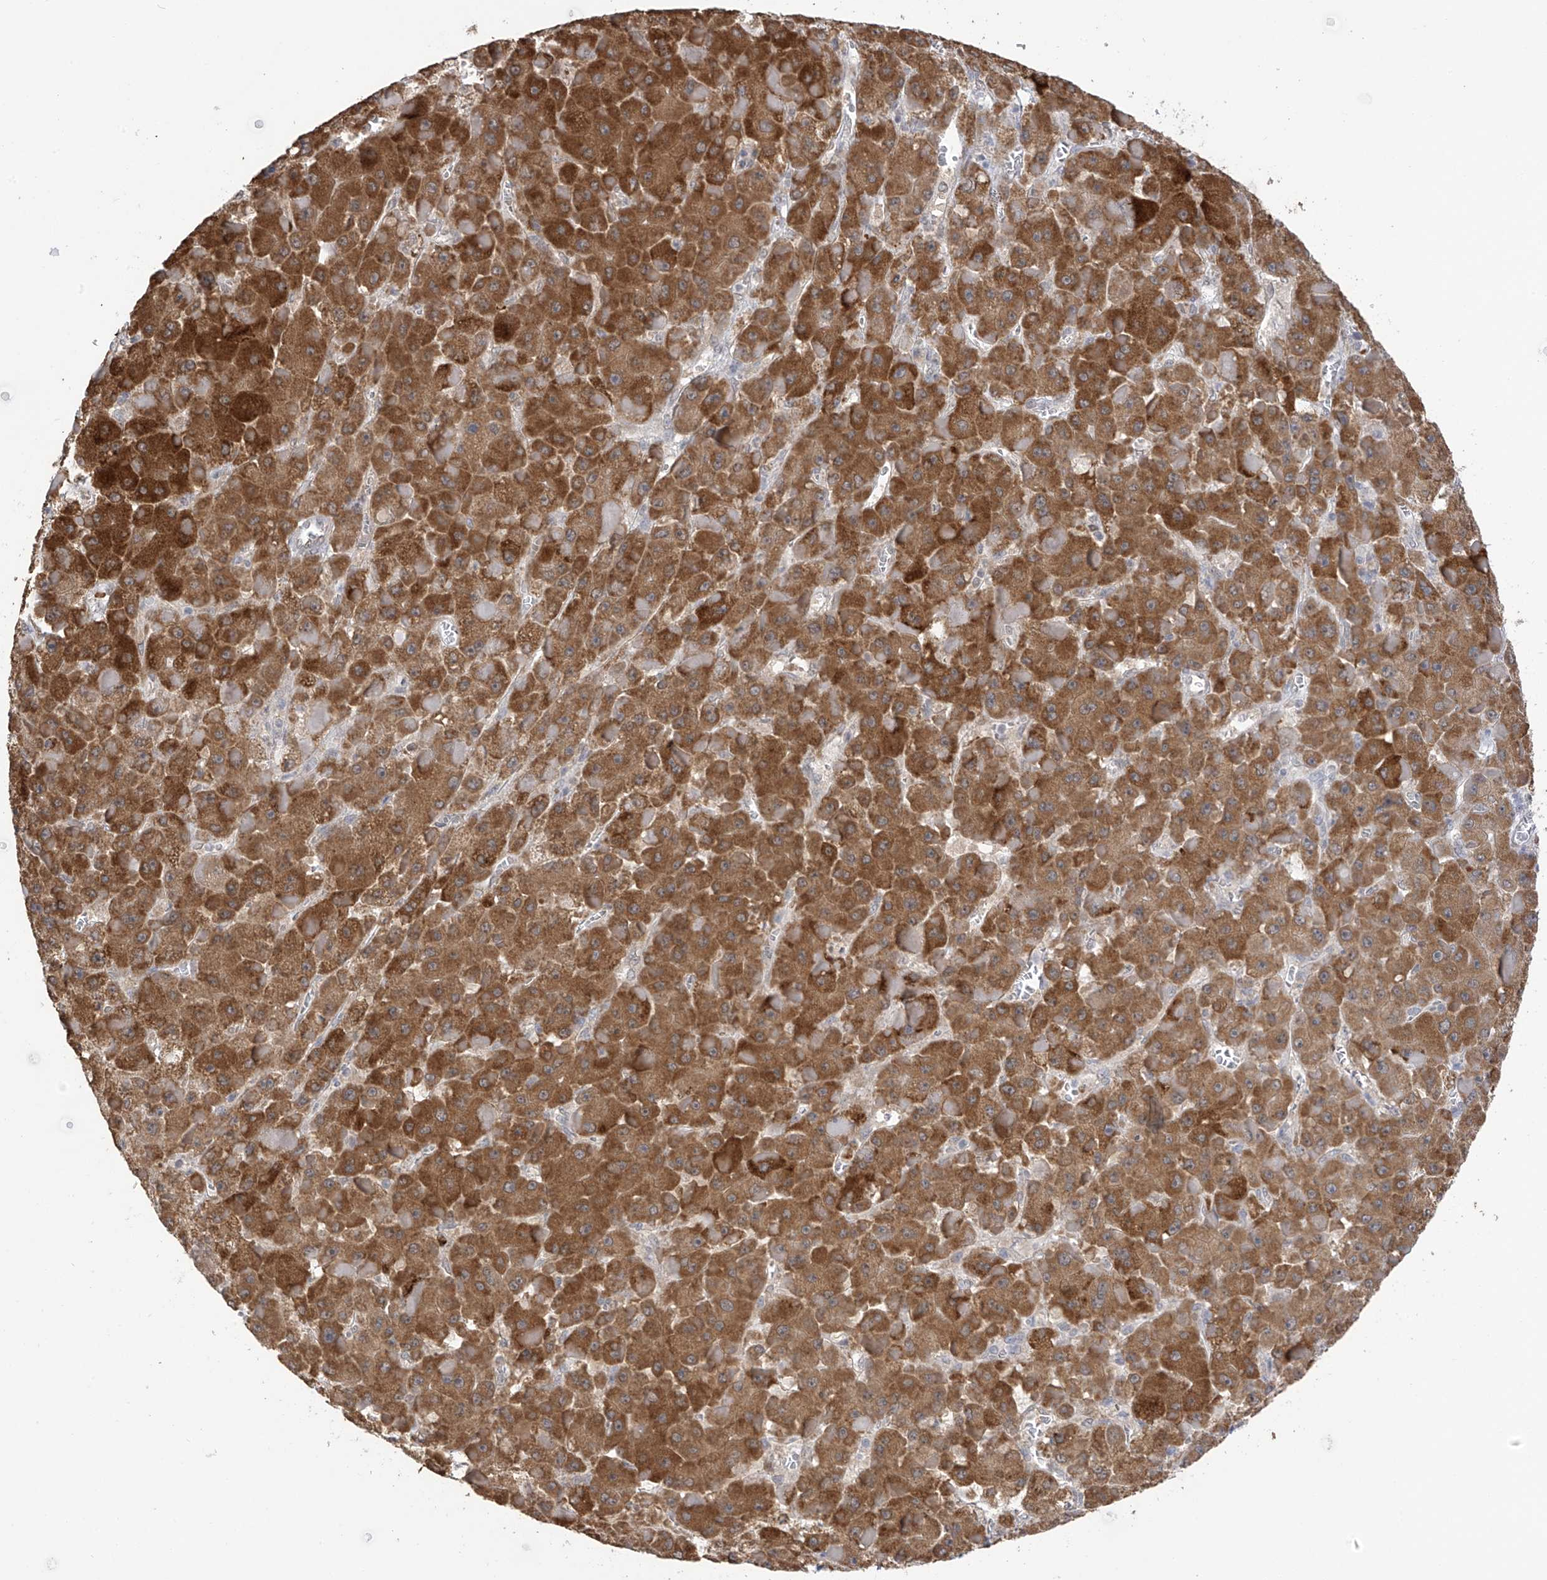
{"staining": {"intensity": "strong", "quantity": ">75%", "location": "cytoplasmic/membranous"}, "tissue": "liver cancer", "cell_type": "Tumor cells", "image_type": "cancer", "snomed": [{"axis": "morphology", "description": "Carcinoma, Hepatocellular, NOS"}, {"axis": "topography", "description": "Liver"}], "caption": "A high-resolution micrograph shows immunohistochemistry (IHC) staining of liver hepatocellular carcinoma, which demonstrates strong cytoplasmic/membranous positivity in about >75% of tumor cells. The staining was performed using DAB (3,3'-diaminobenzidine) to visualize the protein expression in brown, while the nuclei were stained in blue with hematoxylin (Magnification: 20x).", "gene": "KIAA1522", "patient": {"sex": "female", "age": 73}}